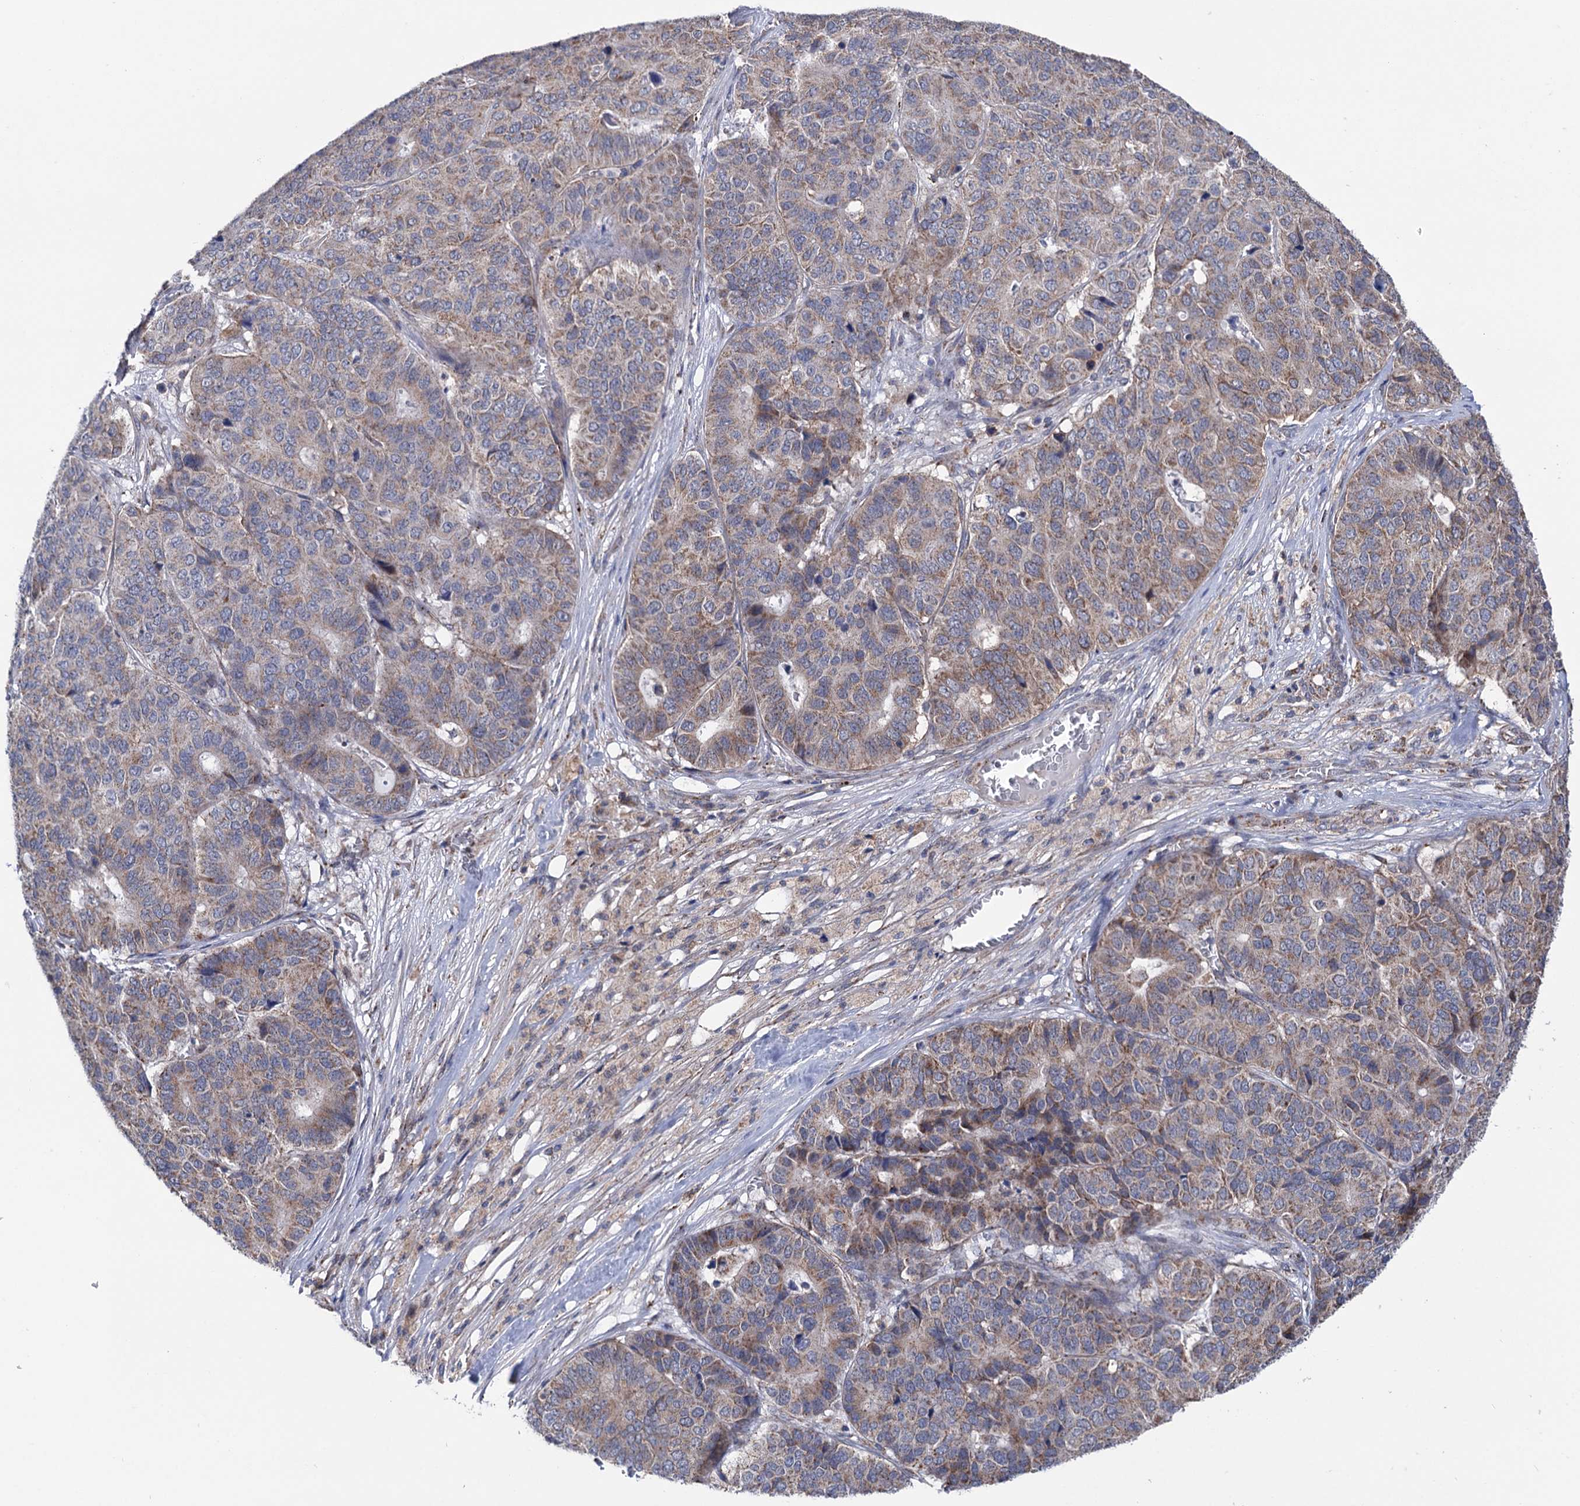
{"staining": {"intensity": "weak", "quantity": ">75%", "location": "cytoplasmic/membranous"}, "tissue": "pancreatic cancer", "cell_type": "Tumor cells", "image_type": "cancer", "snomed": [{"axis": "morphology", "description": "Adenocarcinoma, NOS"}, {"axis": "topography", "description": "Pancreas"}], "caption": "IHC staining of pancreatic adenocarcinoma, which shows low levels of weak cytoplasmic/membranous positivity in about >75% of tumor cells indicating weak cytoplasmic/membranous protein staining. The staining was performed using DAB (3,3'-diaminobenzidine) (brown) for protein detection and nuclei were counterstained in hematoxylin (blue).", "gene": "SUCLA2", "patient": {"sex": "male", "age": 50}}